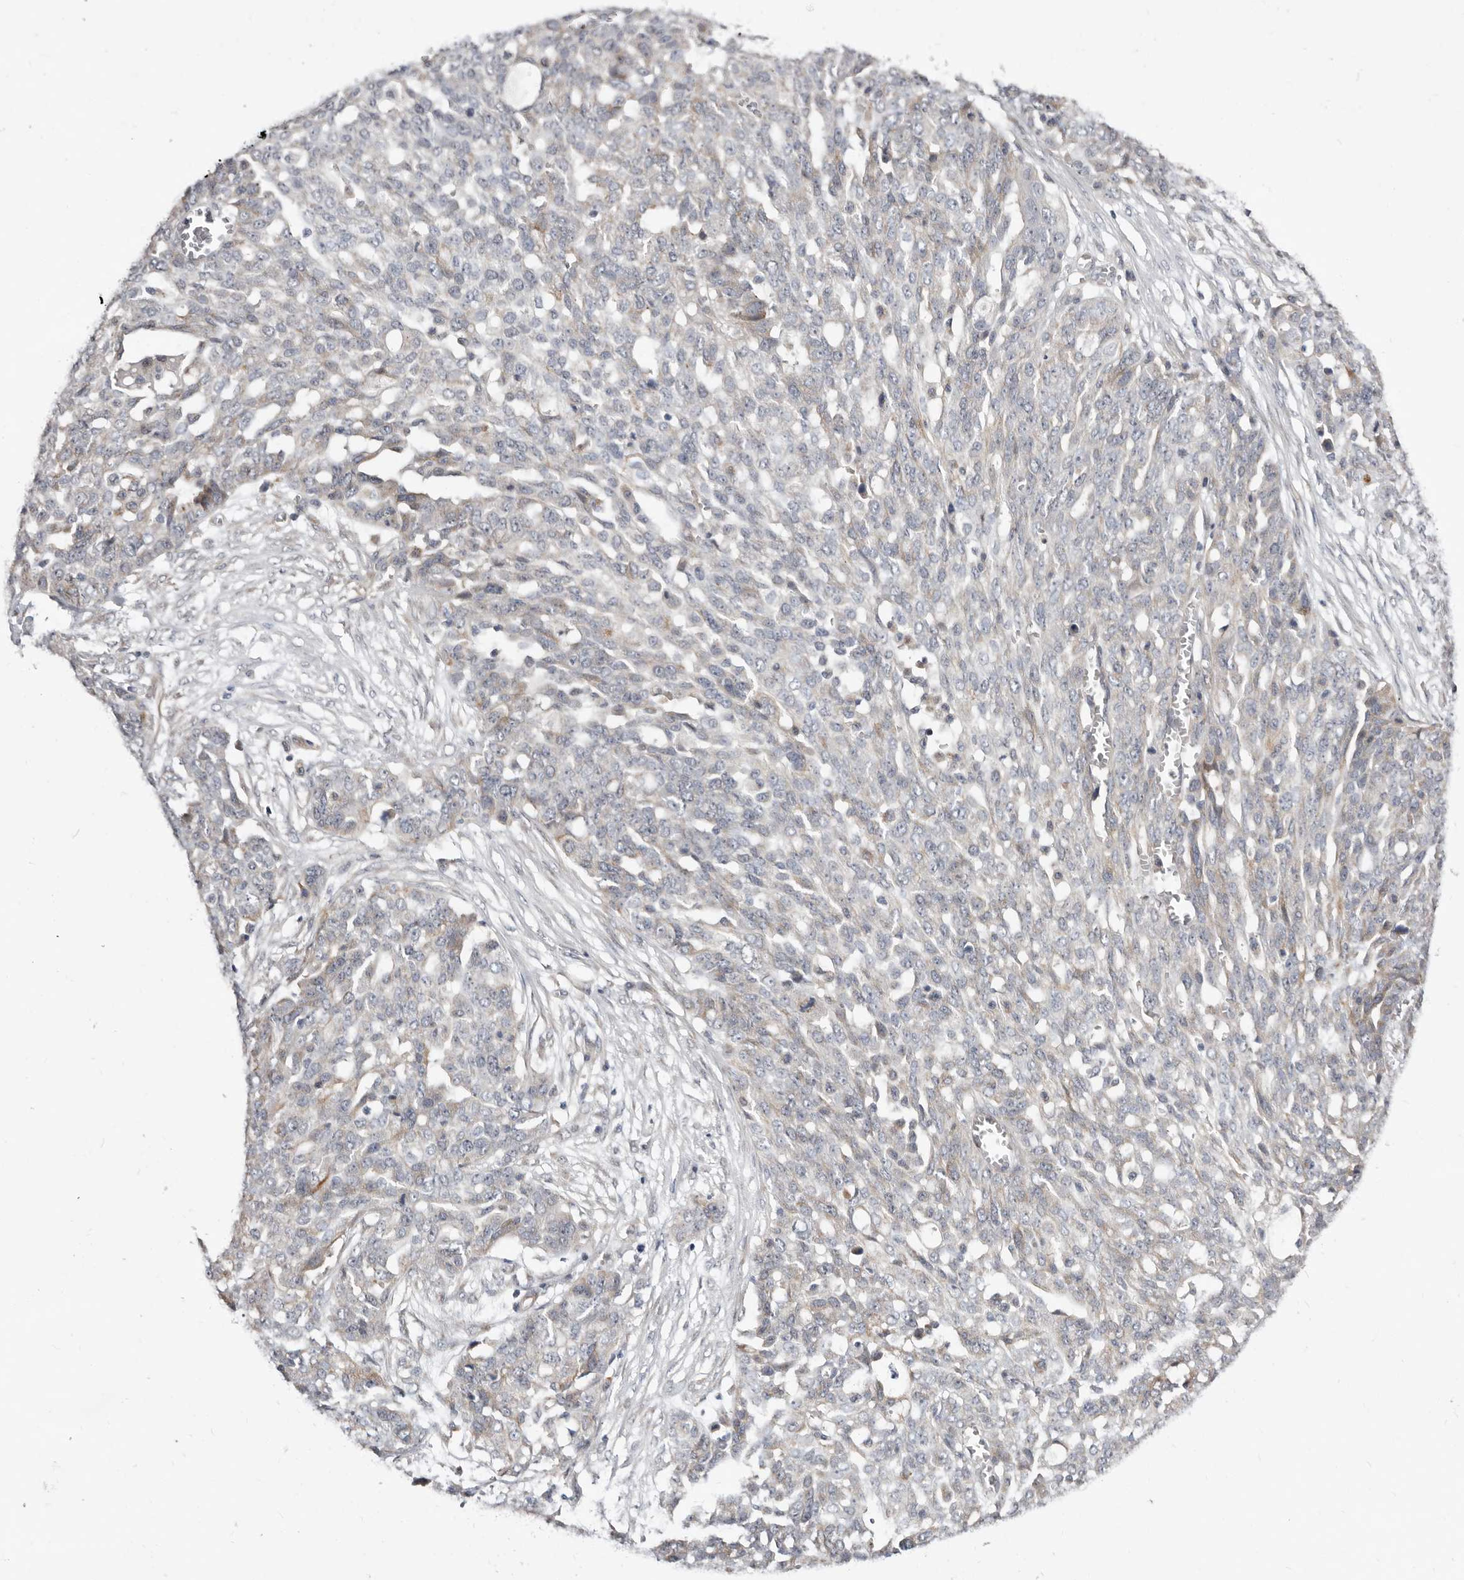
{"staining": {"intensity": "weak", "quantity": "<25%", "location": "cytoplasmic/membranous"}, "tissue": "ovarian cancer", "cell_type": "Tumor cells", "image_type": "cancer", "snomed": [{"axis": "morphology", "description": "Cystadenocarcinoma, serous, NOS"}, {"axis": "topography", "description": "Soft tissue"}, {"axis": "topography", "description": "Ovary"}], "caption": "This is an immunohistochemistry (IHC) image of human ovarian cancer. There is no staining in tumor cells.", "gene": "KLHL4", "patient": {"sex": "female", "age": 57}}